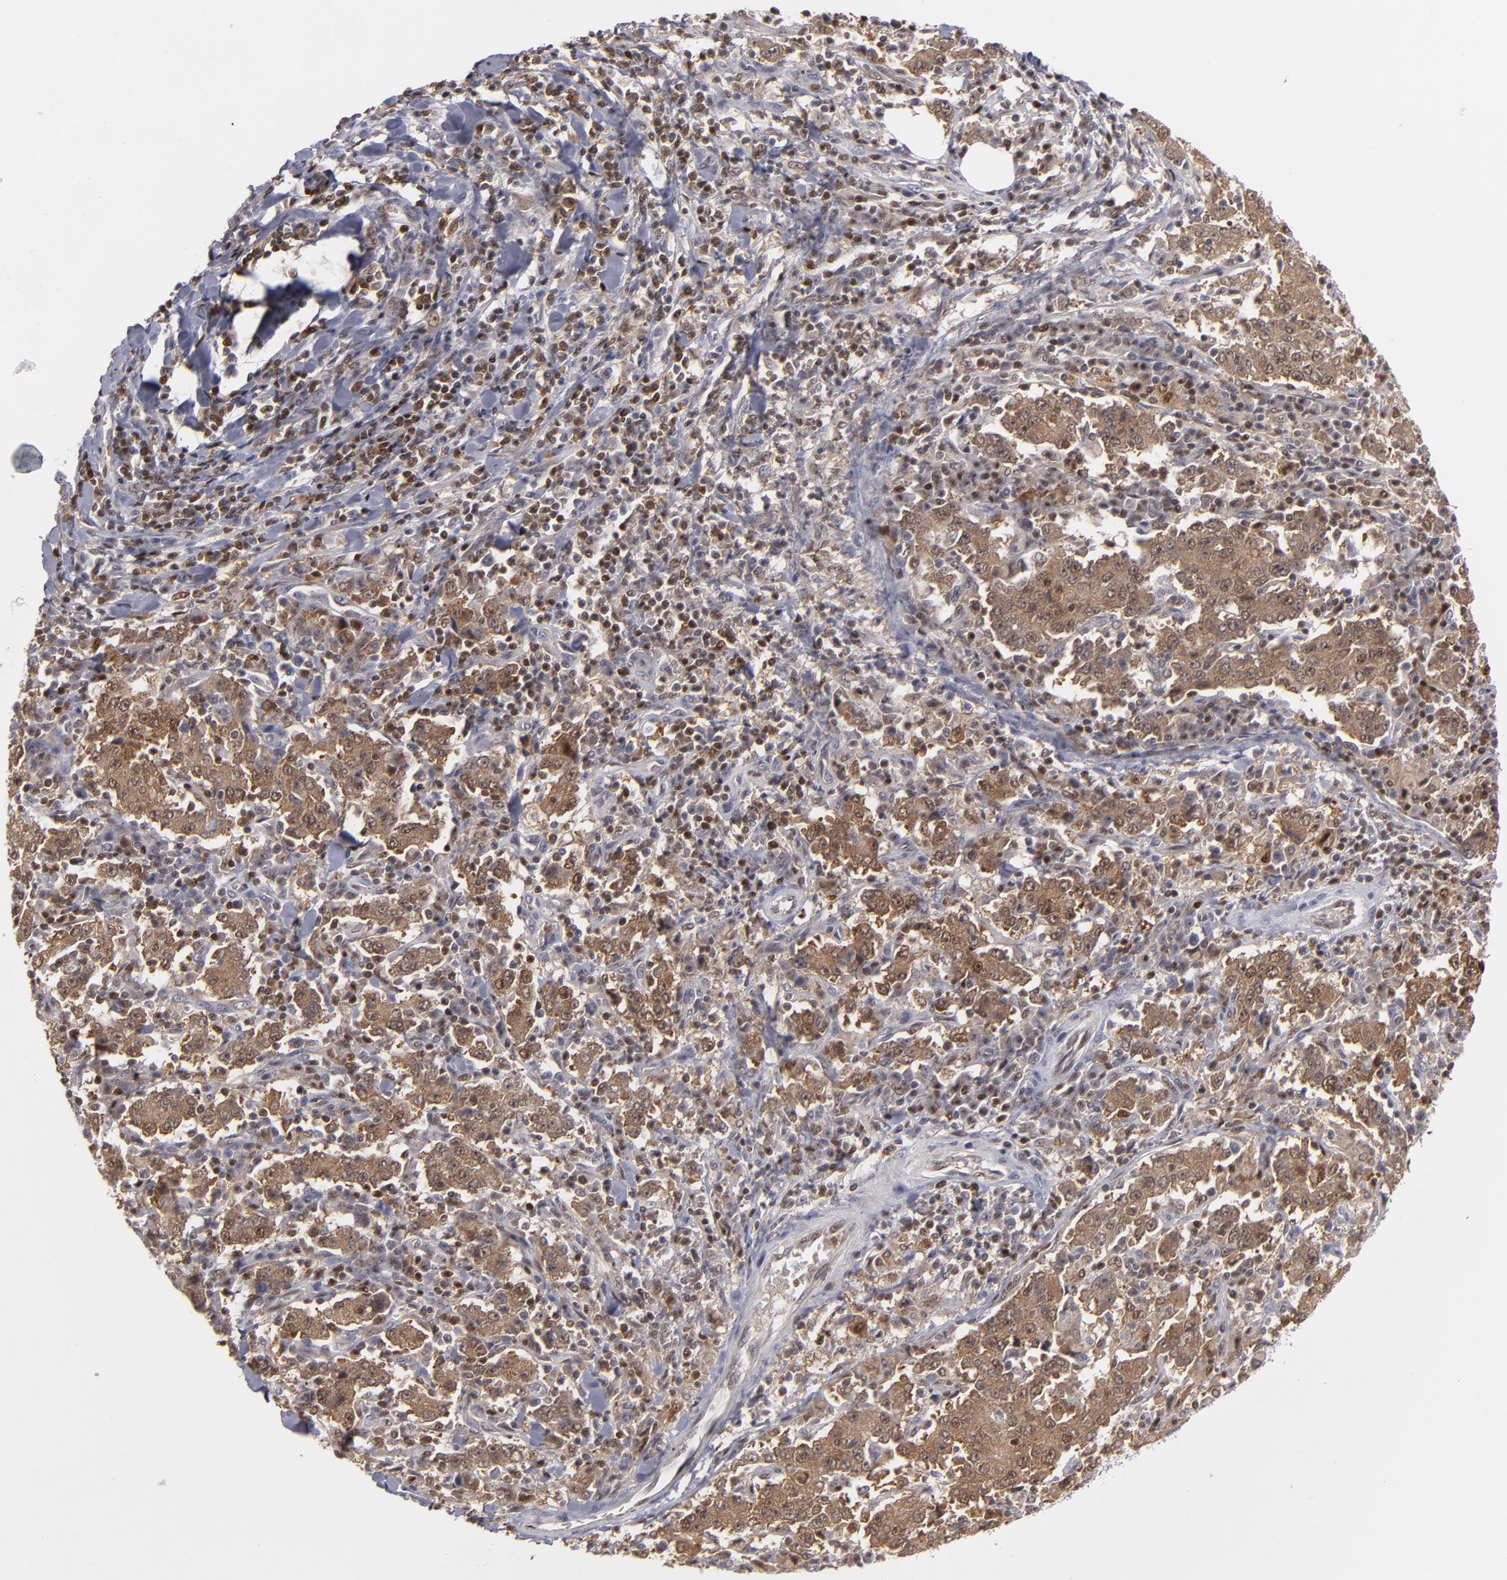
{"staining": {"intensity": "moderate", "quantity": ">75%", "location": "cytoplasmic/membranous,nuclear"}, "tissue": "stomach cancer", "cell_type": "Tumor cells", "image_type": "cancer", "snomed": [{"axis": "morphology", "description": "Normal tissue, NOS"}, {"axis": "morphology", "description": "Adenocarcinoma, NOS"}, {"axis": "topography", "description": "Stomach, upper"}, {"axis": "topography", "description": "Stomach"}], "caption": "Stomach cancer (adenocarcinoma) stained with DAB immunohistochemistry (IHC) shows medium levels of moderate cytoplasmic/membranous and nuclear positivity in about >75% of tumor cells.", "gene": "GSR", "patient": {"sex": "male", "age": 59}}